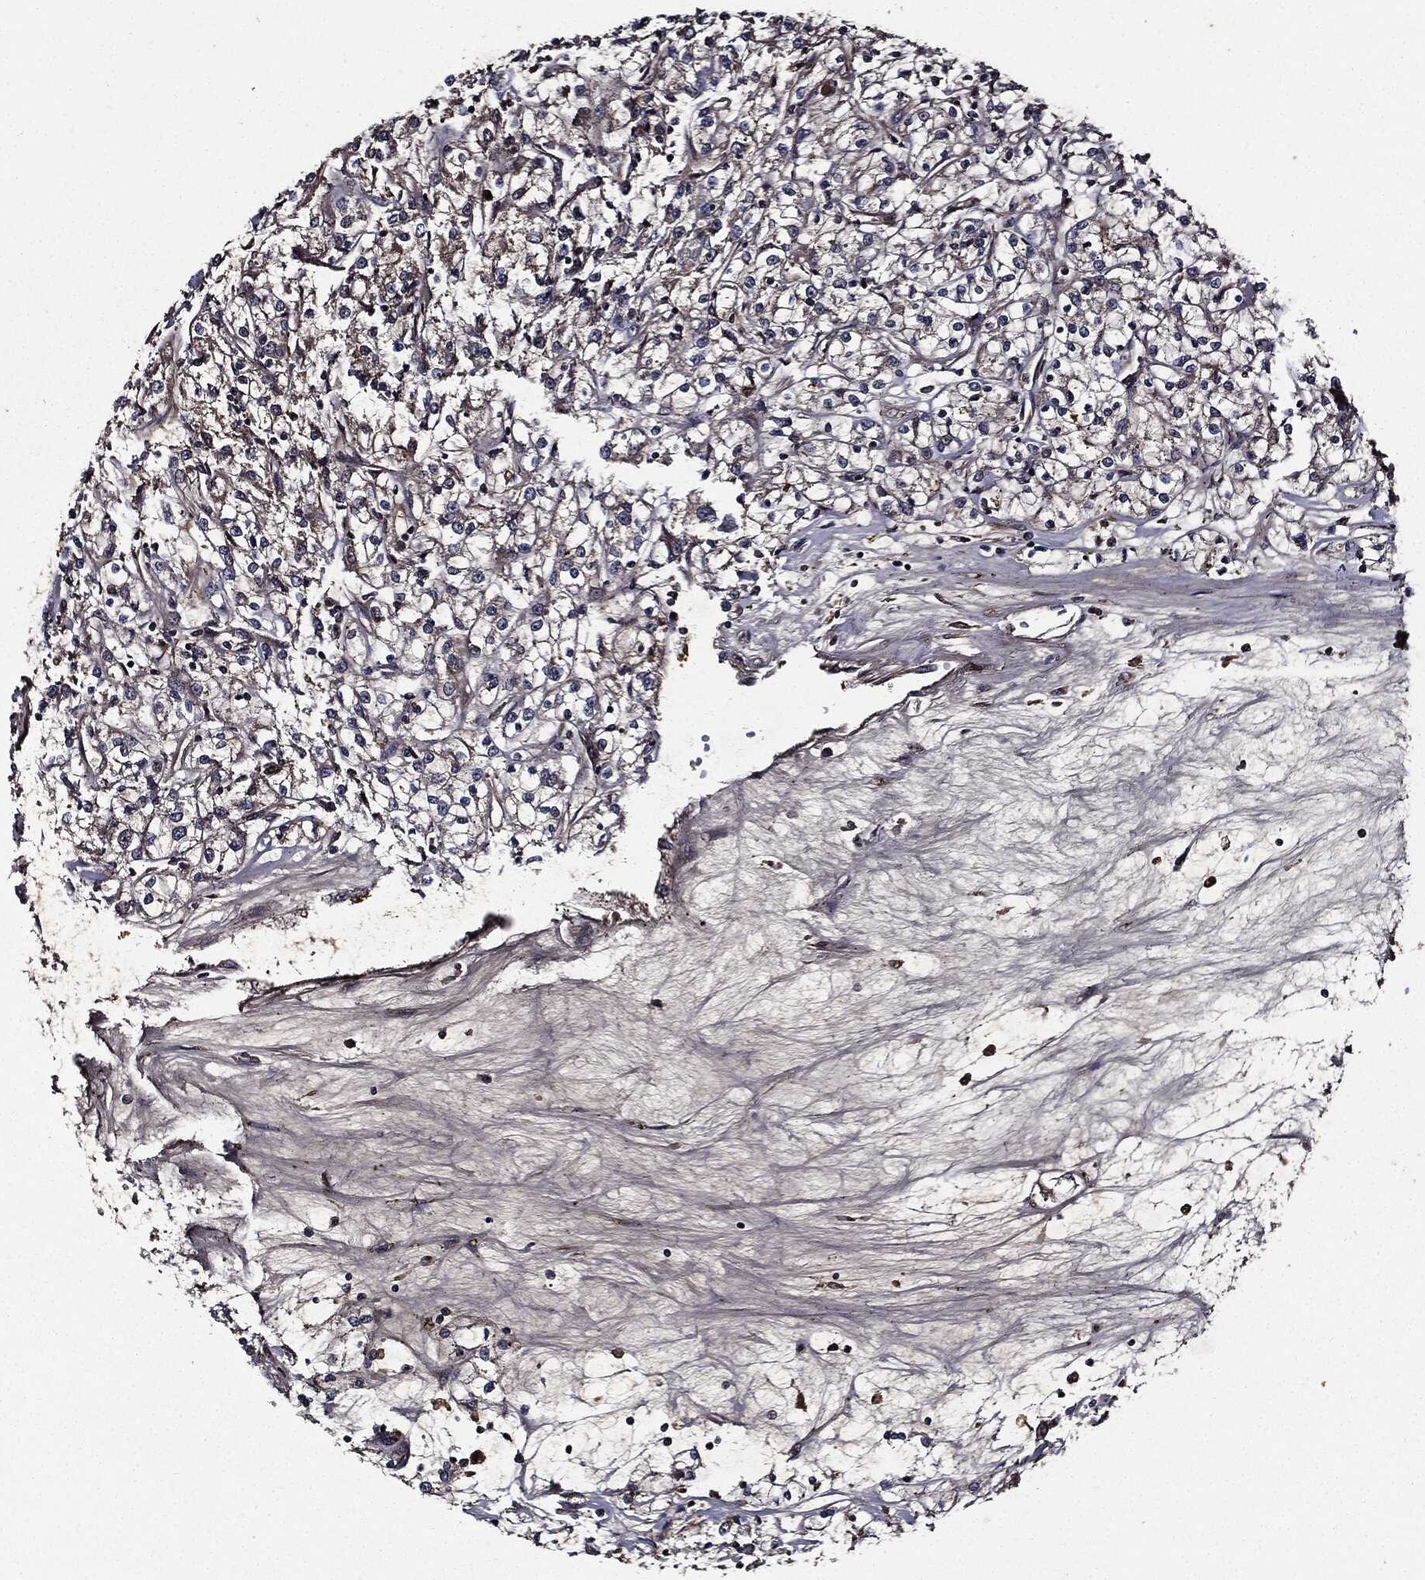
{"staining": {"intensity": "moderate", "quantity": "<25%", "location": "cytoplasmic/membranous"}, "tissue": "renal cancer", "cell_type": "Tumor cells", "image_type": "cancer", "snomed": [{"axis": "morphology", "description": "Adenocarcinoma, NOS"}, {"axis": "topography", "description": "Kidney"}], "caption": "A brown stain highlights moderate cytoplasmic/membranous positivity of a protein in human adenocarcinoma (renal) tumor cells. Using DAB (brown) and hematoxylin (blue) stains, captured at high magnification using brightfield microscopy.", "gene": "HTT", "patient": {"sex": "female", "age": 59}}